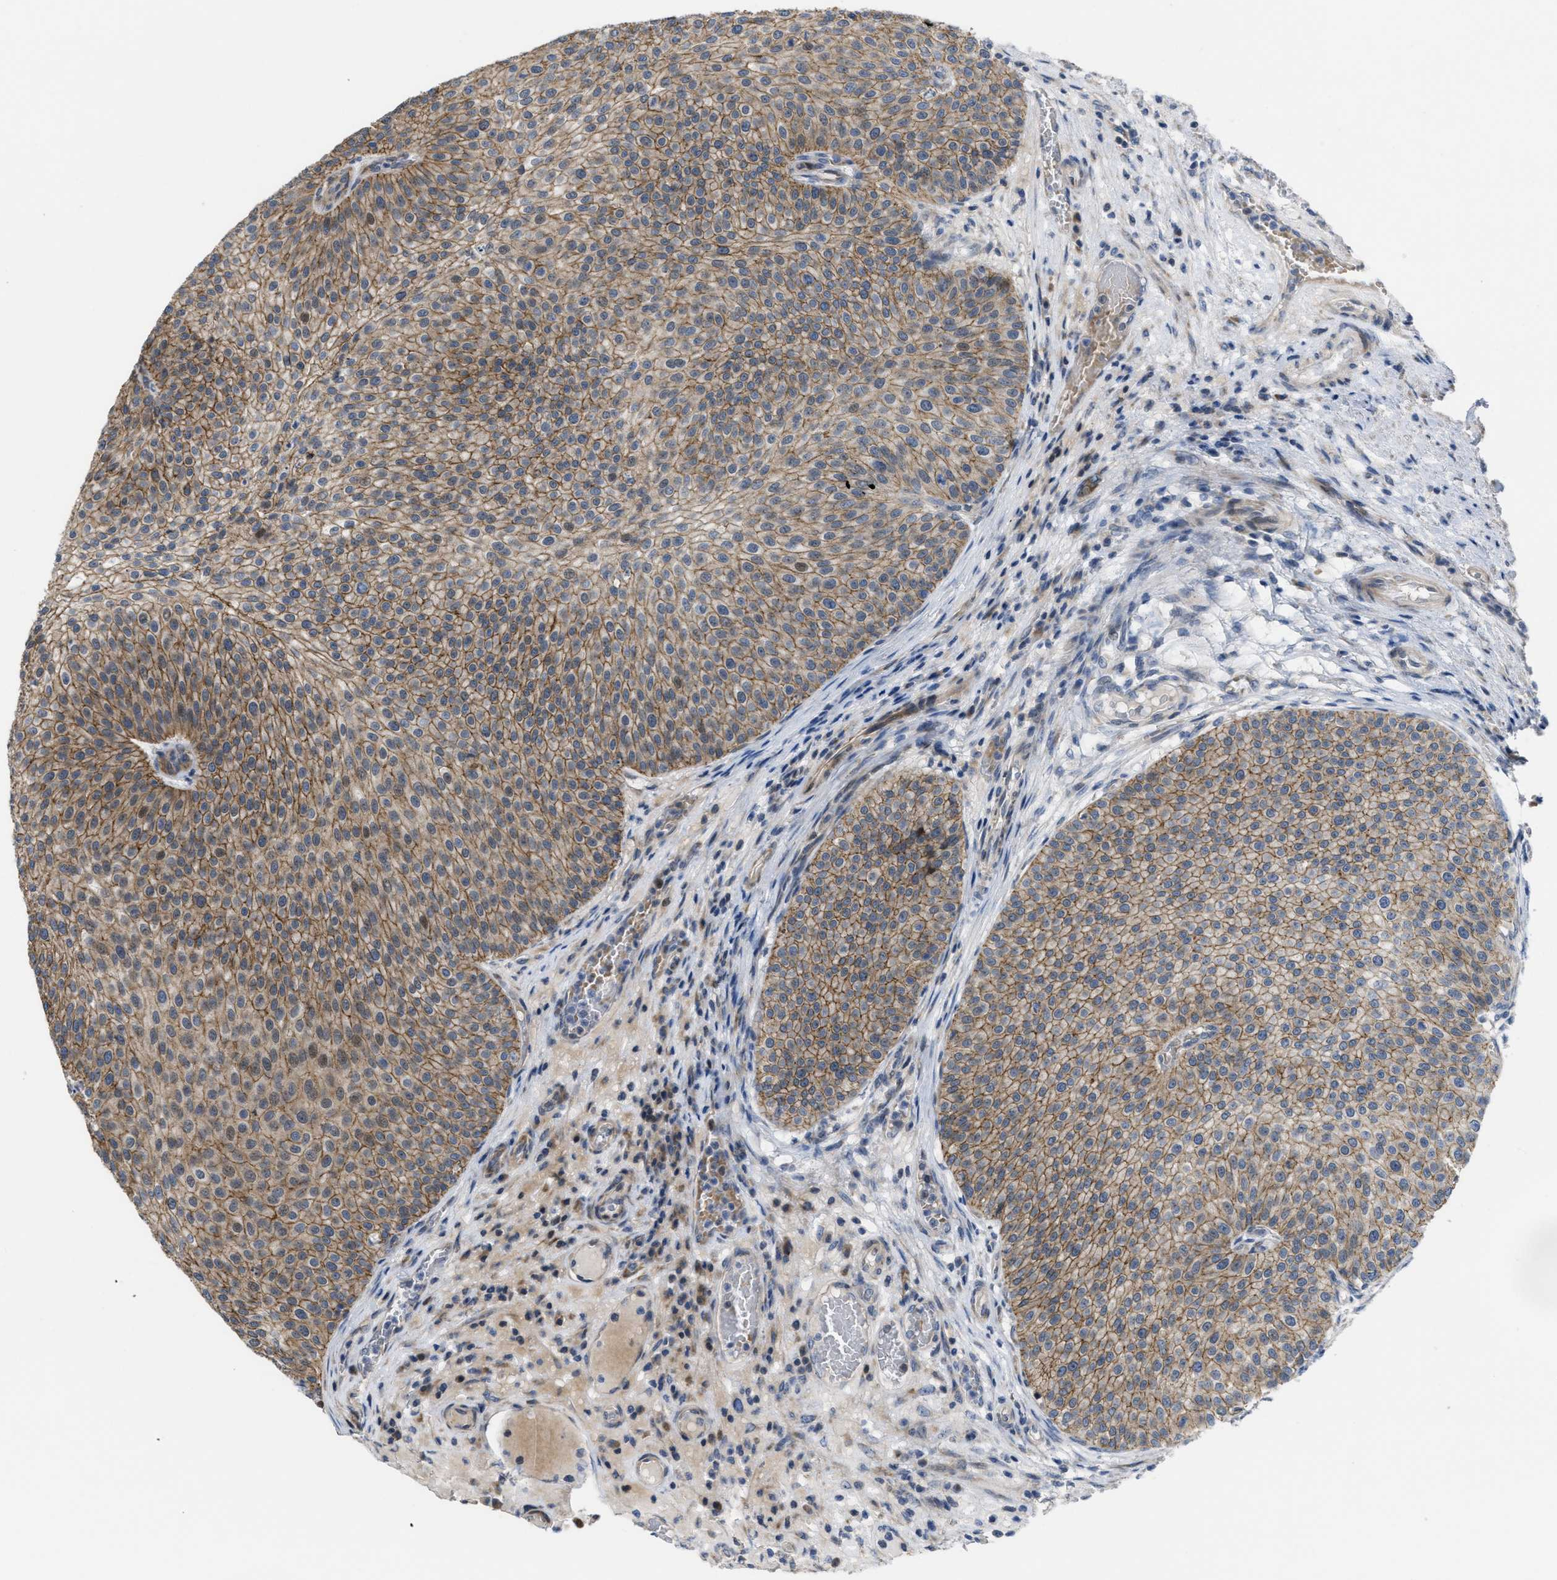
{"staining": {"intensity": "moderate", "quantity": ">75%", "location": "cytoplasmic/membranous"}, "tissue": "urothelial cancer", "cell_type": "Tumor cells", "image_type": "cancer", "snomed": [{"axis": "morphology", "description": "Urothelial carcinoma, Low grade"}, {"axis": "topography", "description": "Smooth muscle"}, {"axis": "topography", "description": "Urinary bladder"}], "caption": "Brown immunohistochemical staining in urothelial carcinoma (low-grade) demonstrates moderate cytoplasmic/membranous positivity in about >75% of tumor cells. (IHC, brightfield microscopy, high magnification).", "gene": "CDPF1", "patient": {"sex": "male", "age": 60}}